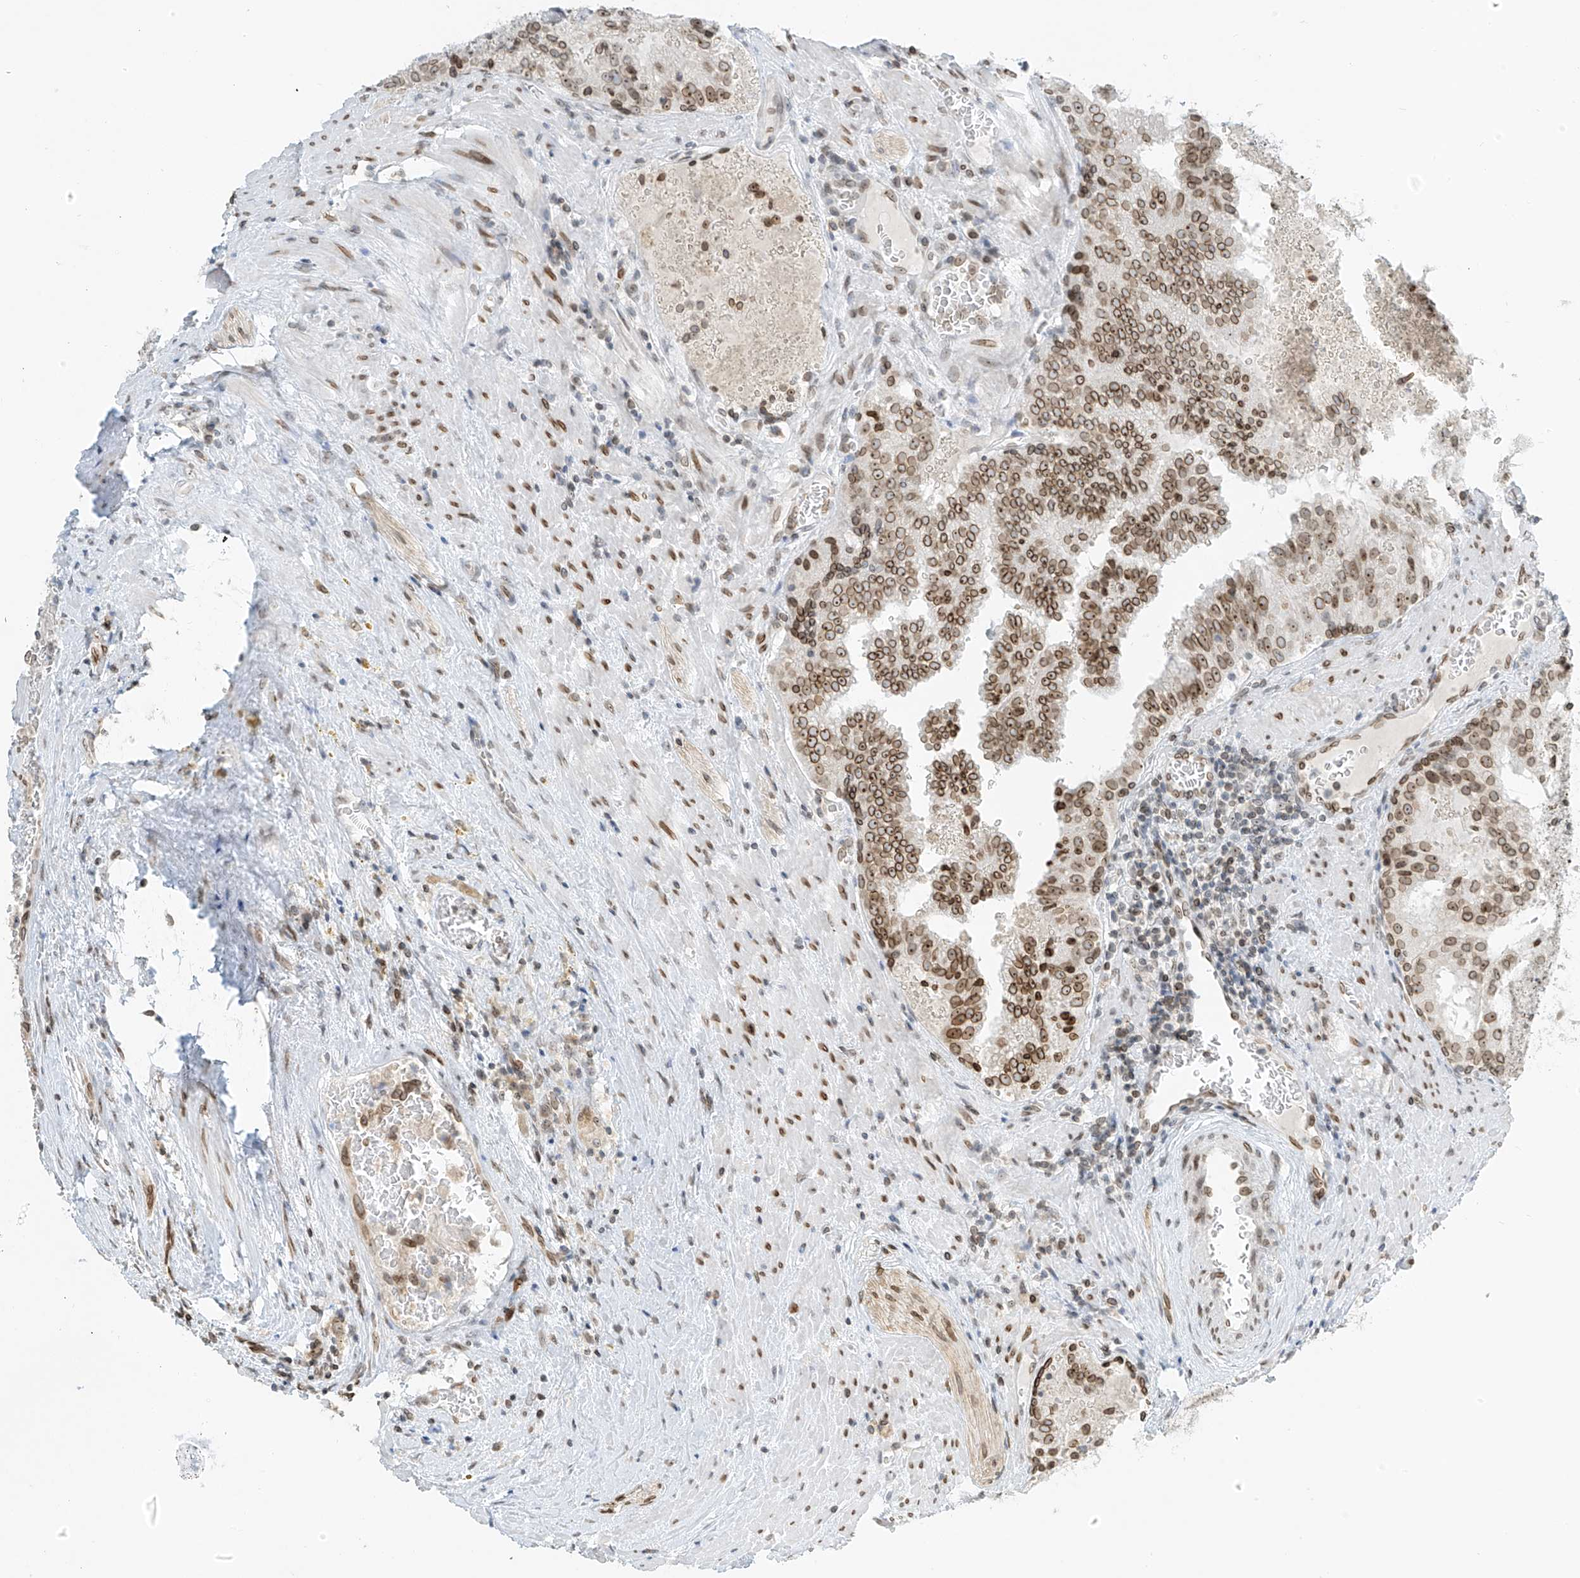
{"staining": {"intensity": "moderate", "quantity": "25%-75%", "location": "cytoplasmic/membranous,nuclear"}, "tissue": "prostate cancer", "cell_type": "Tumor cells", "image_type": "cancer", "snomed": [{"axis": "morphology", "description": "Adenocarcinoma, High grade"}, {"axis": "topography", "description": "Prostate"}], "caption": "This histopathology image shows high-grade adenocarcinoma (prostate) stained with immunohistochemistry (IHC) to label a protein in brown. The cytoplasmic/membranous and nuclear of tumor cells show moderate positivity for the protein. Nuclei are counter-stained blue.", "gene": "SAMD15", "patient": {"sex": "male", "age": 68}}